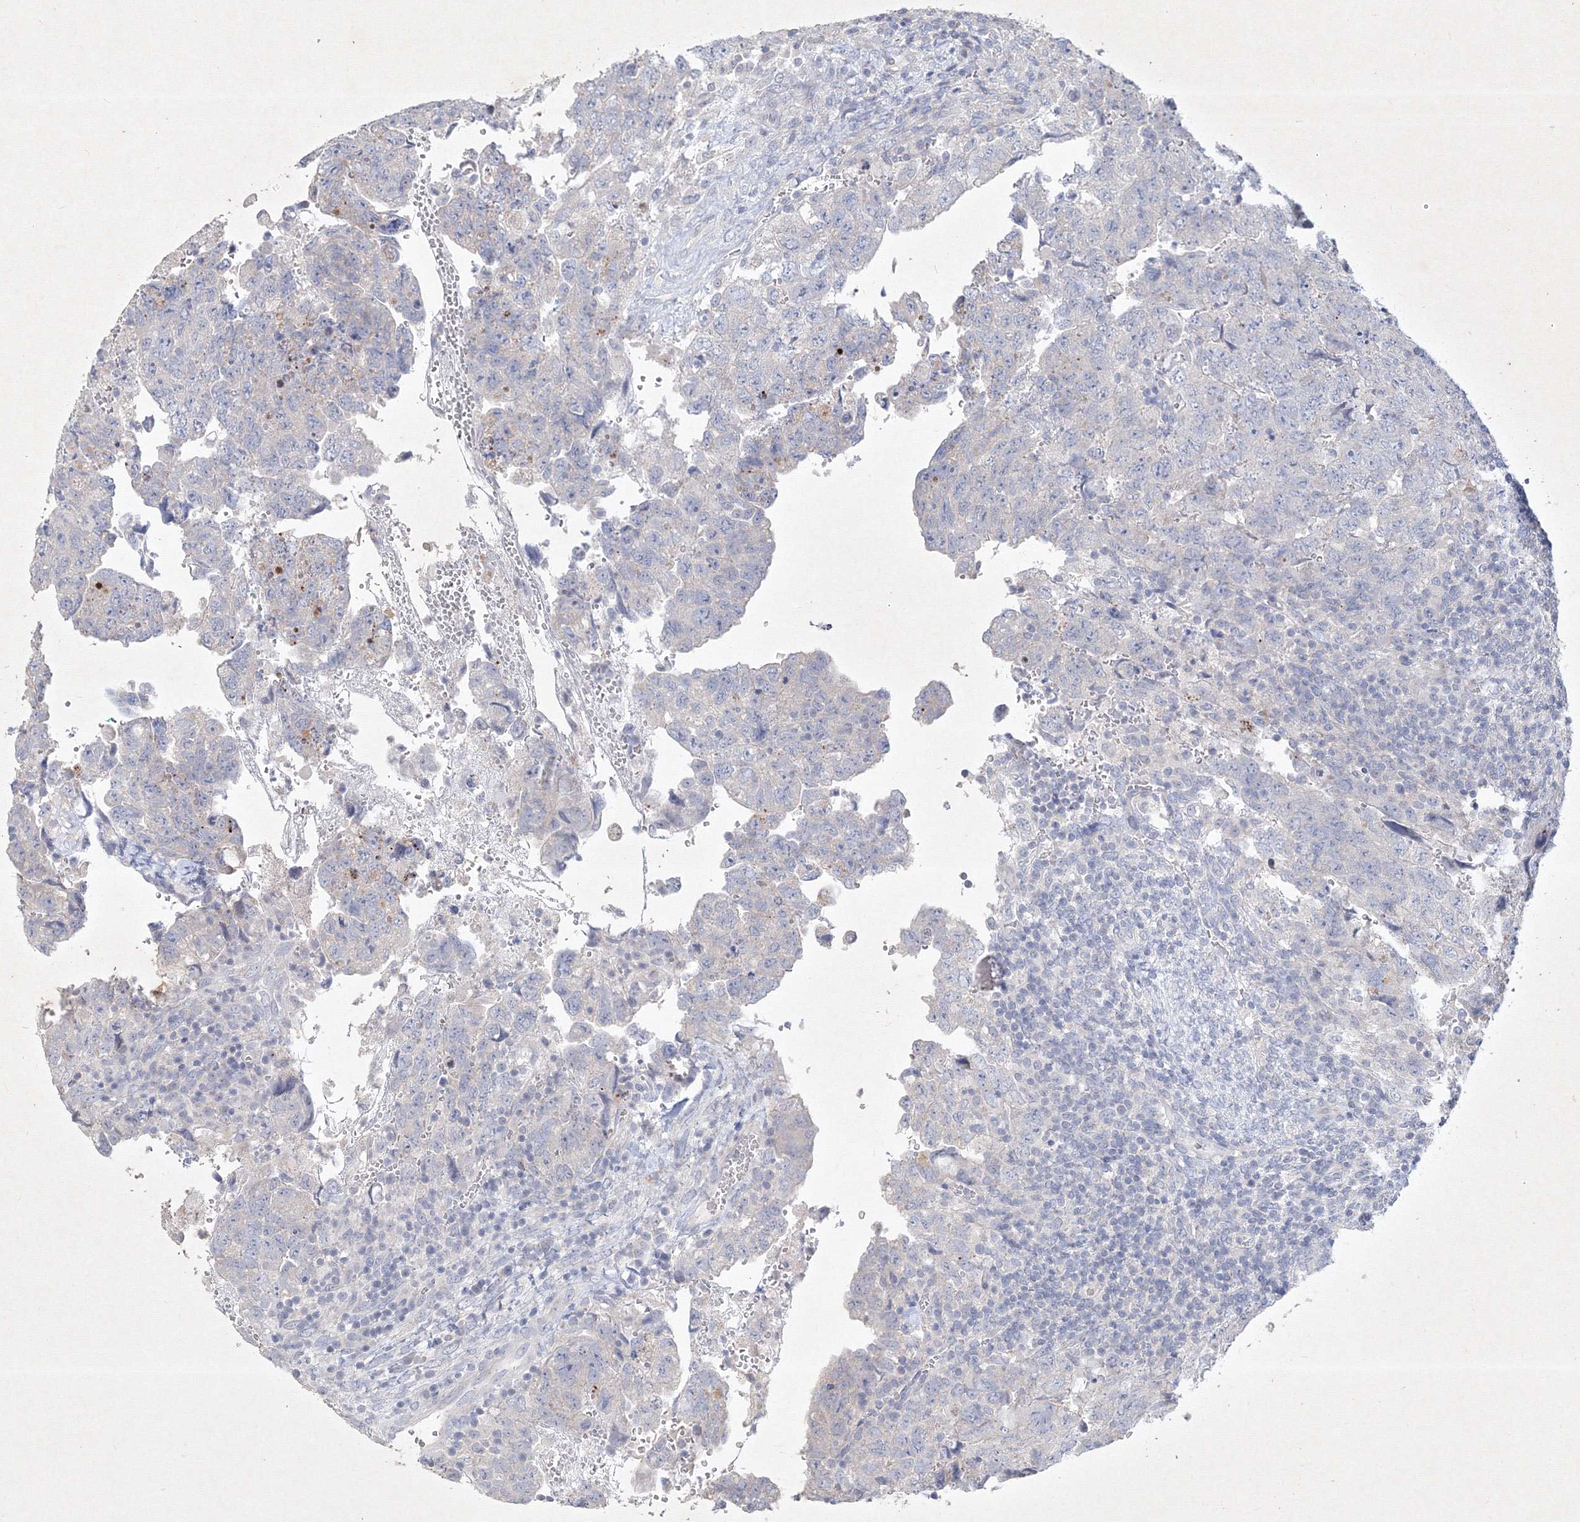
{"staining": {"intensity": "negative", "quantity": "none", "location": "none"}, "tissue": "testis cancer", "cell_type": "Tumor cells", "image_type": "cancer", "snomed": [{"axis": "morphology", "description": "Carcinoma, Embryonal, NOS"}, {"axis": "topography", "description": "Testis"}], "caption": "Tumor cells show no significant staining in testis embryonal carcinoma.", "gene": "CXXC4", "patient": {"sex": "male", "age": 36}}